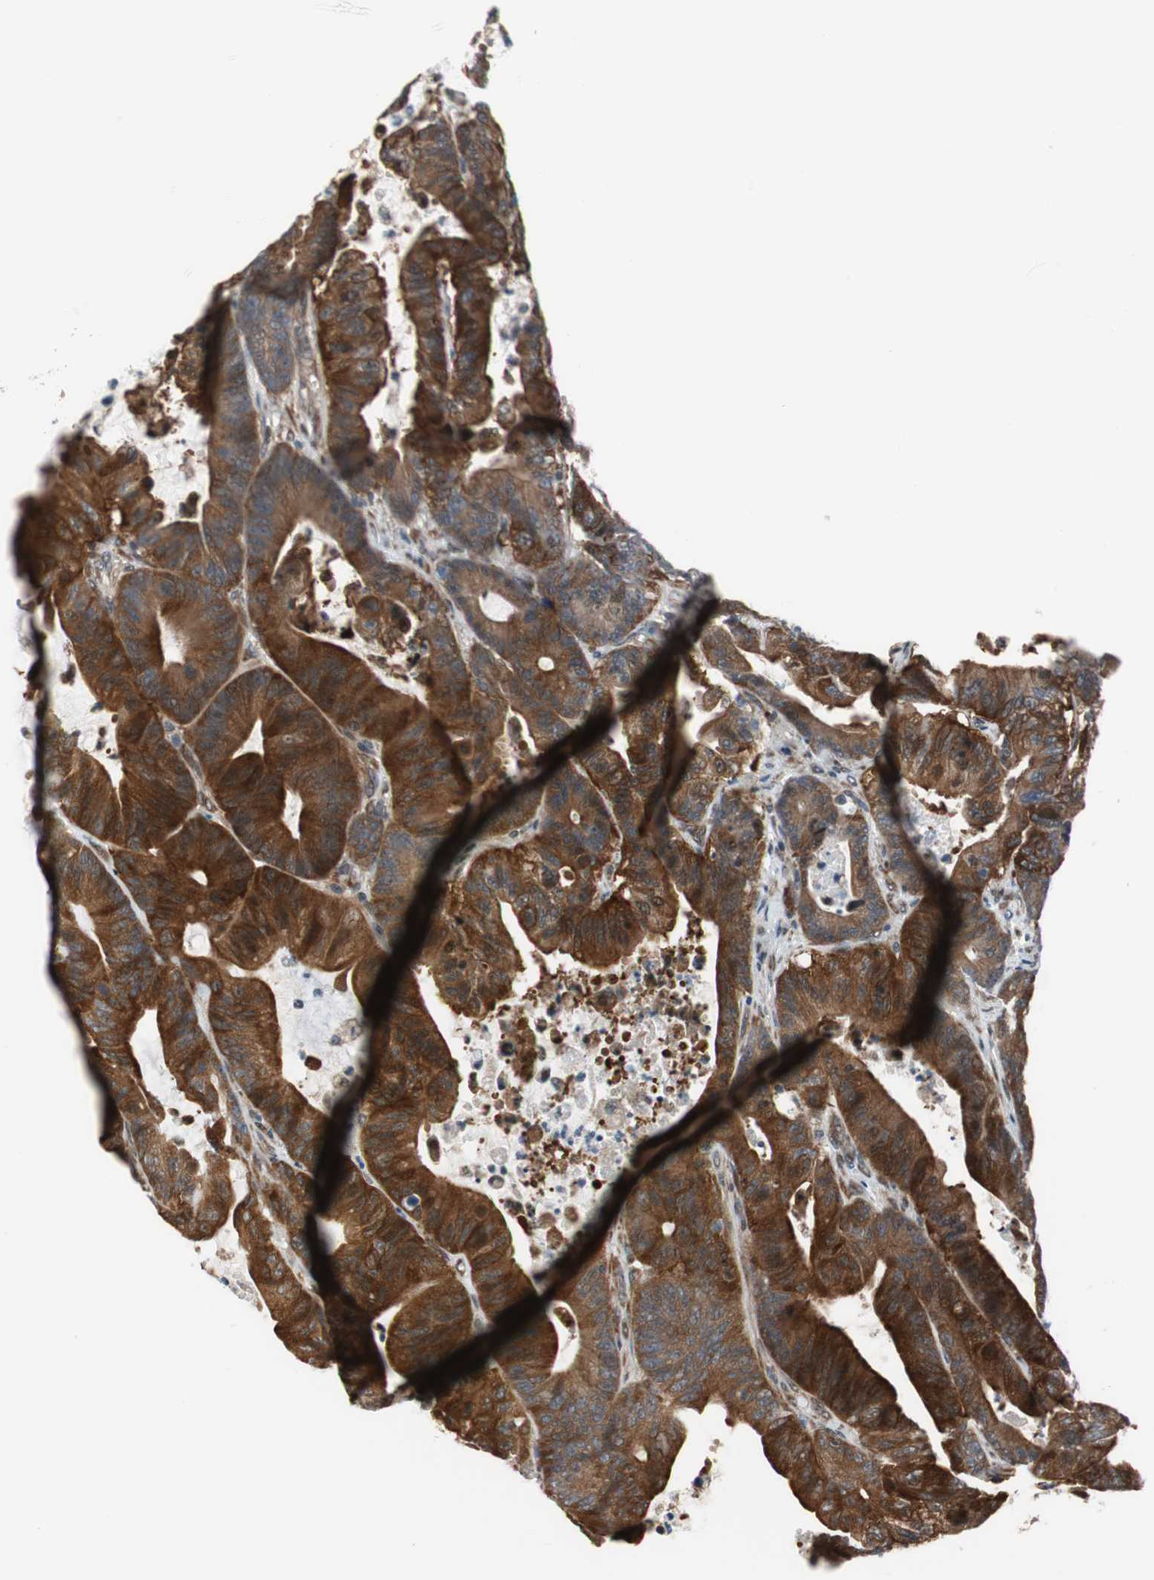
{"staining": {"intensity": "strong", "quantity": ">75%", "location": "cytoplasmic/membranous"}, "tissue": "colorectal cancer", "cell_type": "Tumor cells", "image_type": "cancer", "snomed": [{"axis": "morphology", "description": "Adenocarcinoma, NOS"}, {"axis": "topography", "description": "Colon"}], "caption": "This is an image of IHC staining of adenocarcinoma (colorectal), which shows strong expression in the cytoplasmic/membranous of tumor cells.", "gene": "ZNF512B", "patient": {"sex": "female", "age": 84}}